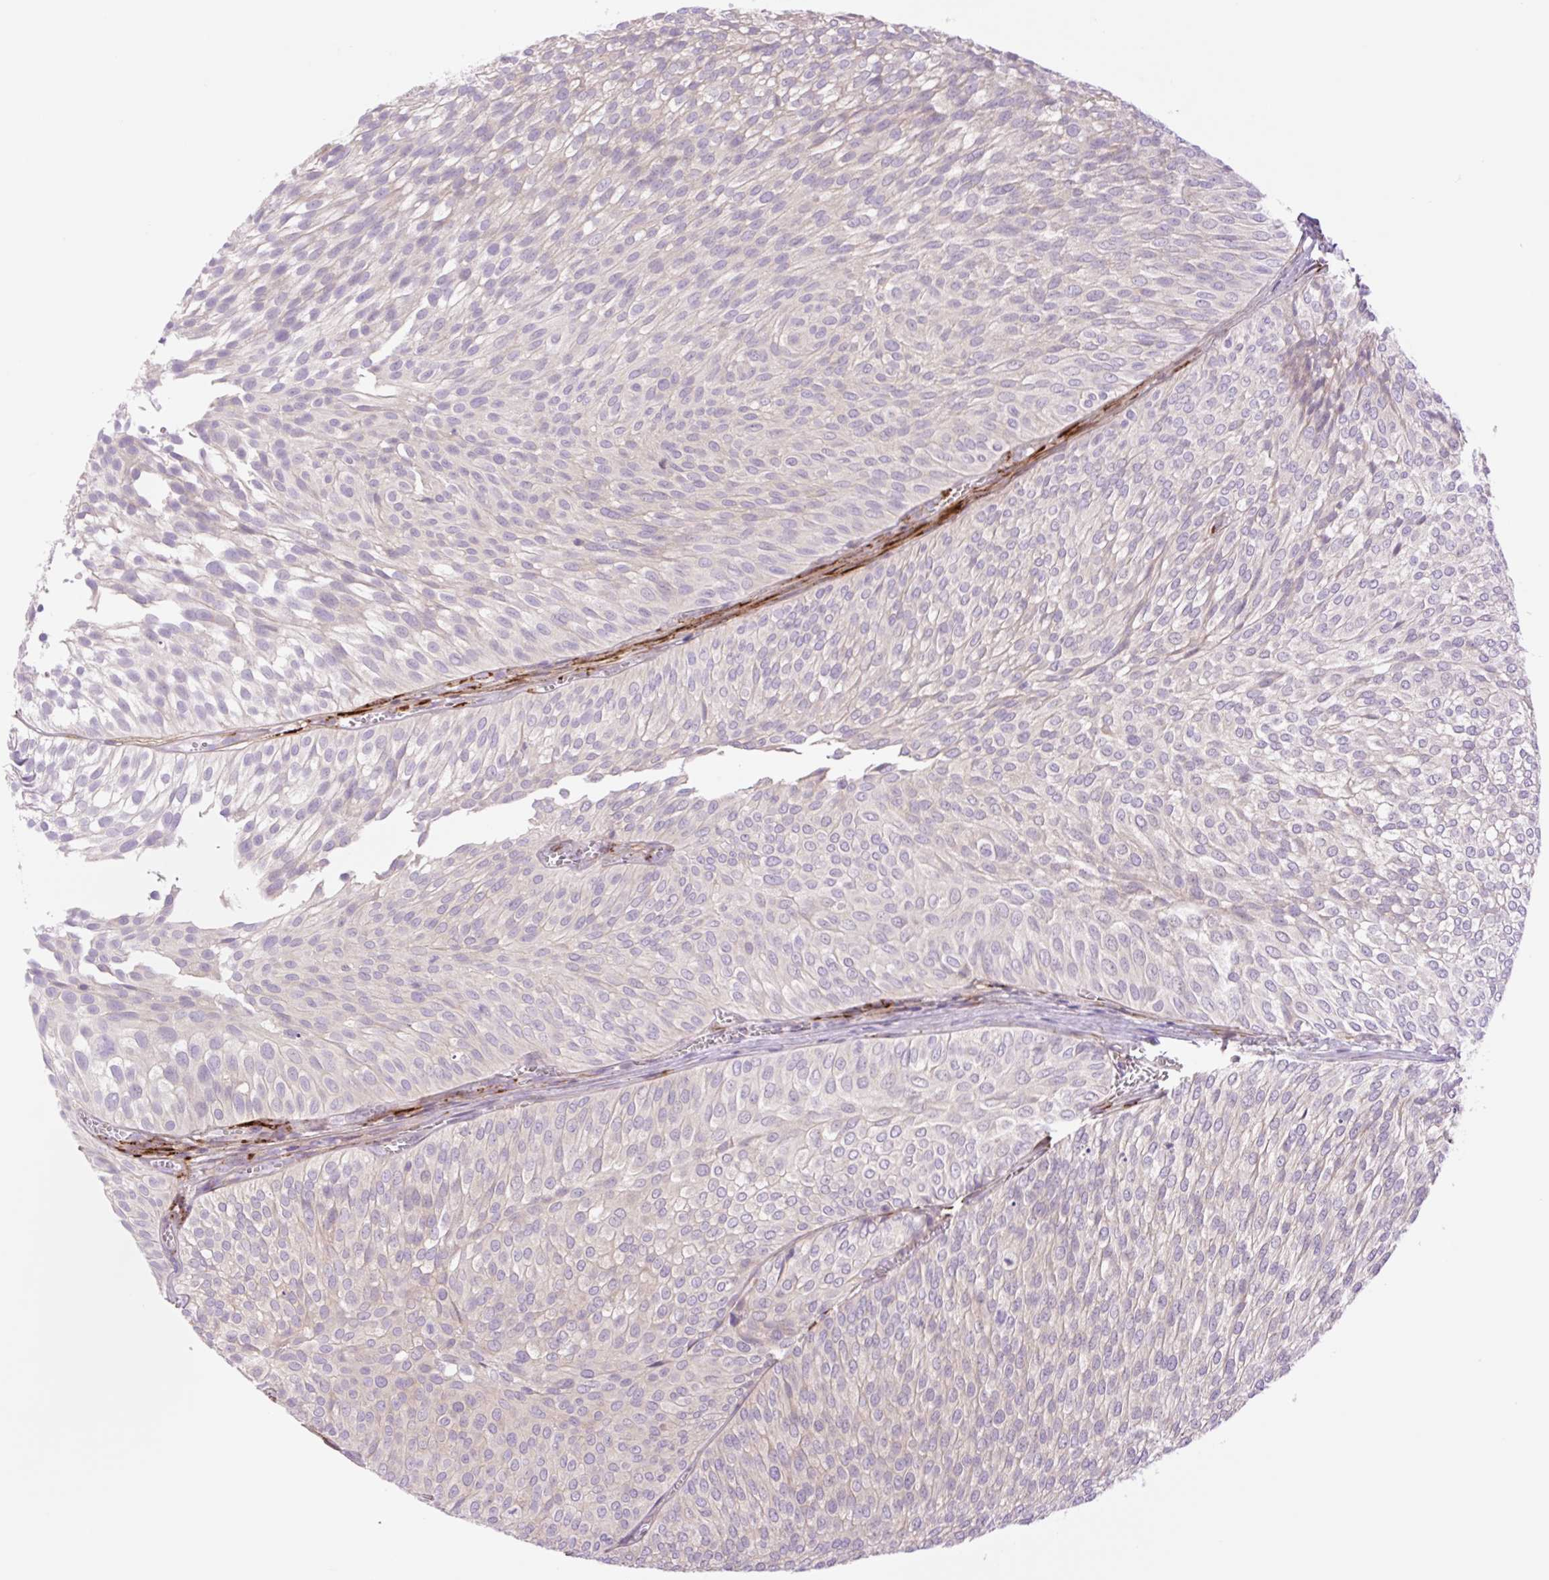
{"staining": {"intensity": "negative", "quantity": "none", "location": "none"}, "tissue": "urothelial cancer", "cell_type": "Tumor cells", "image_type": "cancer", "snomed": [{"axis": "morphology", "description": "Urothelial carcinoma, Low grade"}, {"axis": "topography", "description": "Urinary bladder"}], "caption": "Immunohistochemical staining of urothelial cancer exhibits no significant expression in tumor cells.", "gene": "COL5A1", "patient": {"sex": "male", "age": 91}}